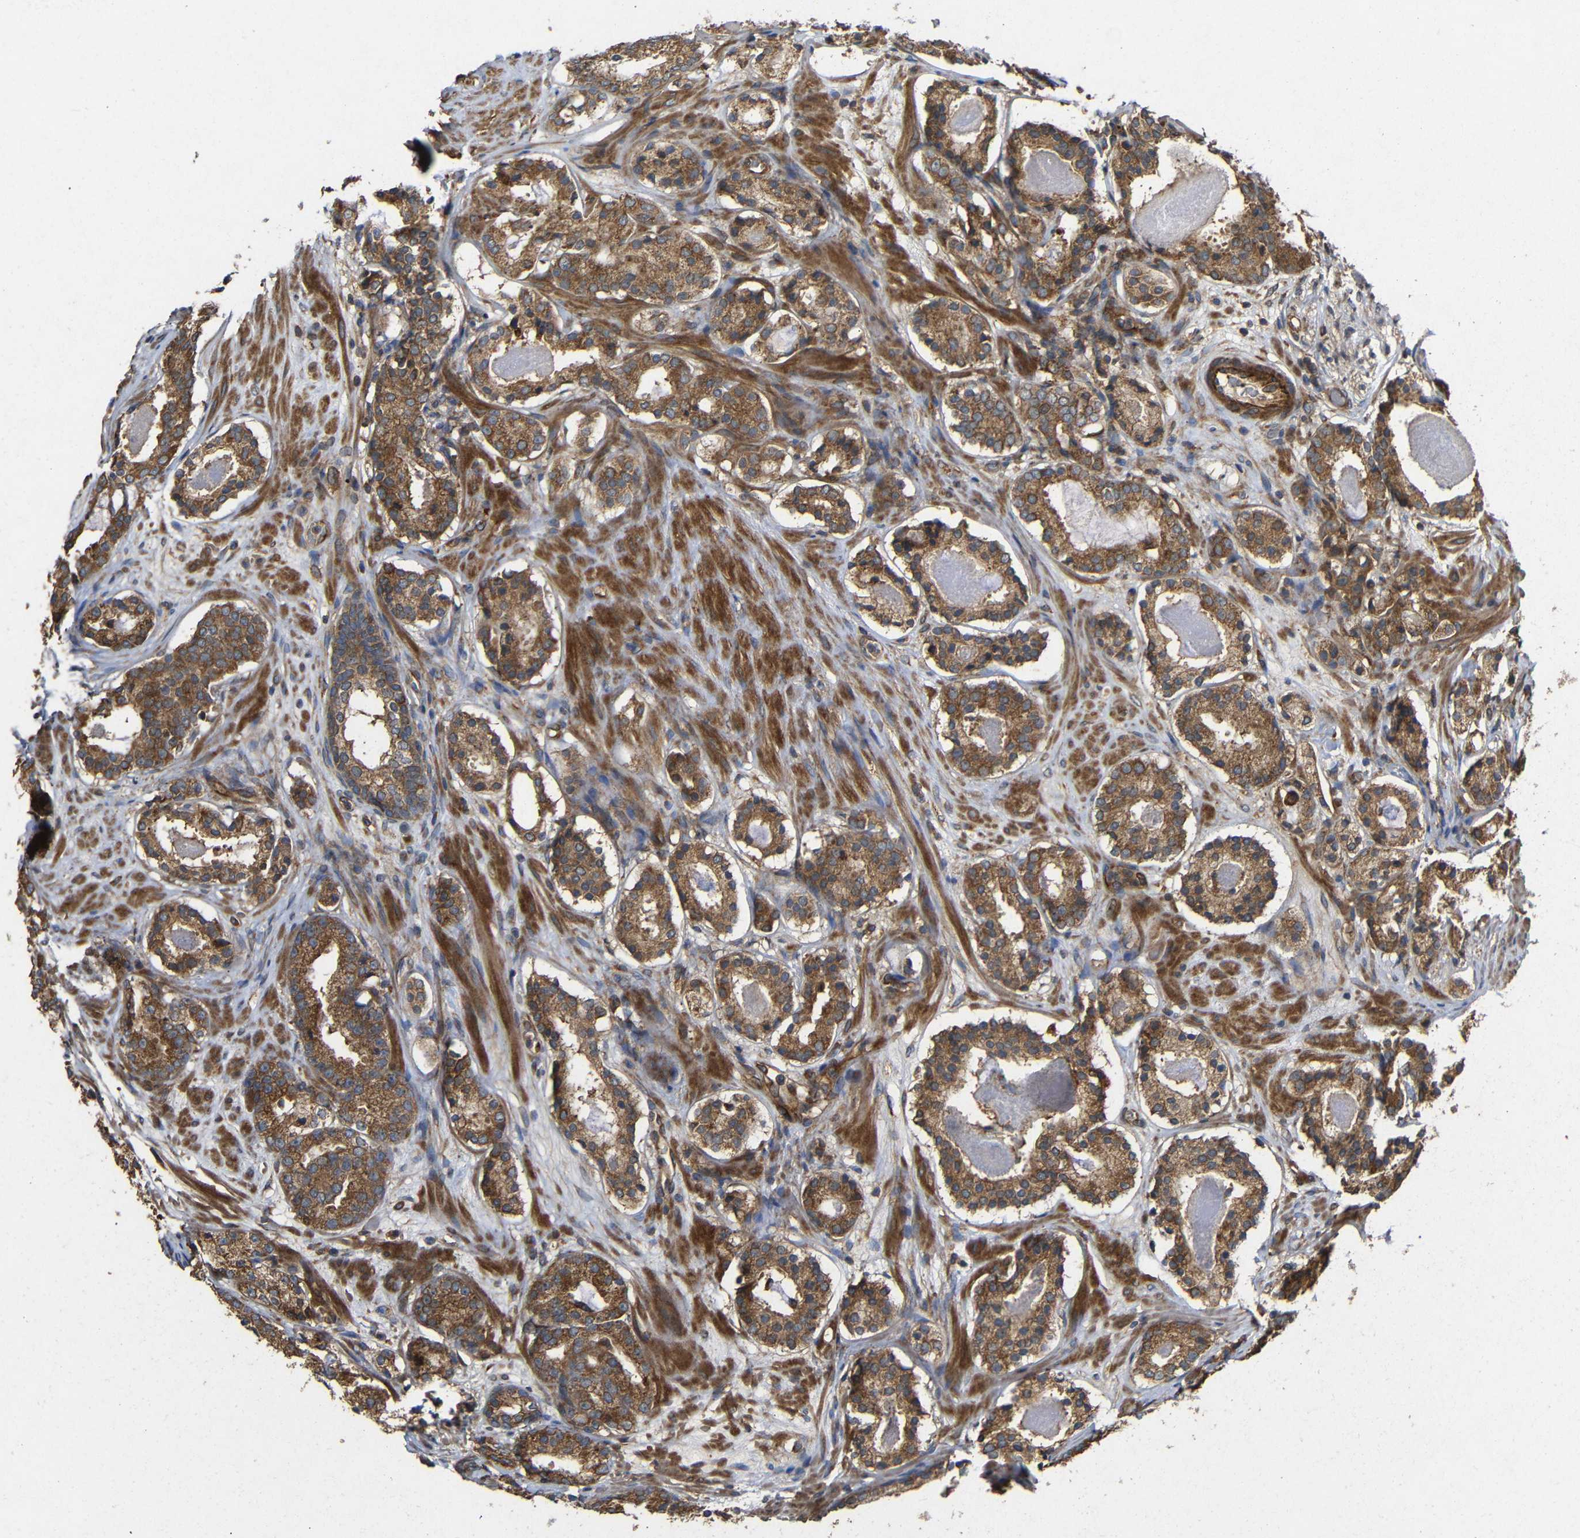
{"staining": {"intensity": "strong", "quantity": ">75%", "location": "cytoplasmic/membranous"}, "tissue": "prostate cancer", "cell_type": "Tumor cells", "image_type": "cancer", "snomed": [{"axis": "morphology", "description": "Adenocarcinoma, Low grade"}, {"axis": "topography", "description": "Prostate"}], "caption": "A photomicrograph of prostate low-grade adenocarcinoma stained for a protein demonstrates strong cytoplasmic/membranous brown staining in tumor cells.", "gene": "EIF2S1", "patient": {"sex": "male", "age": 69}}